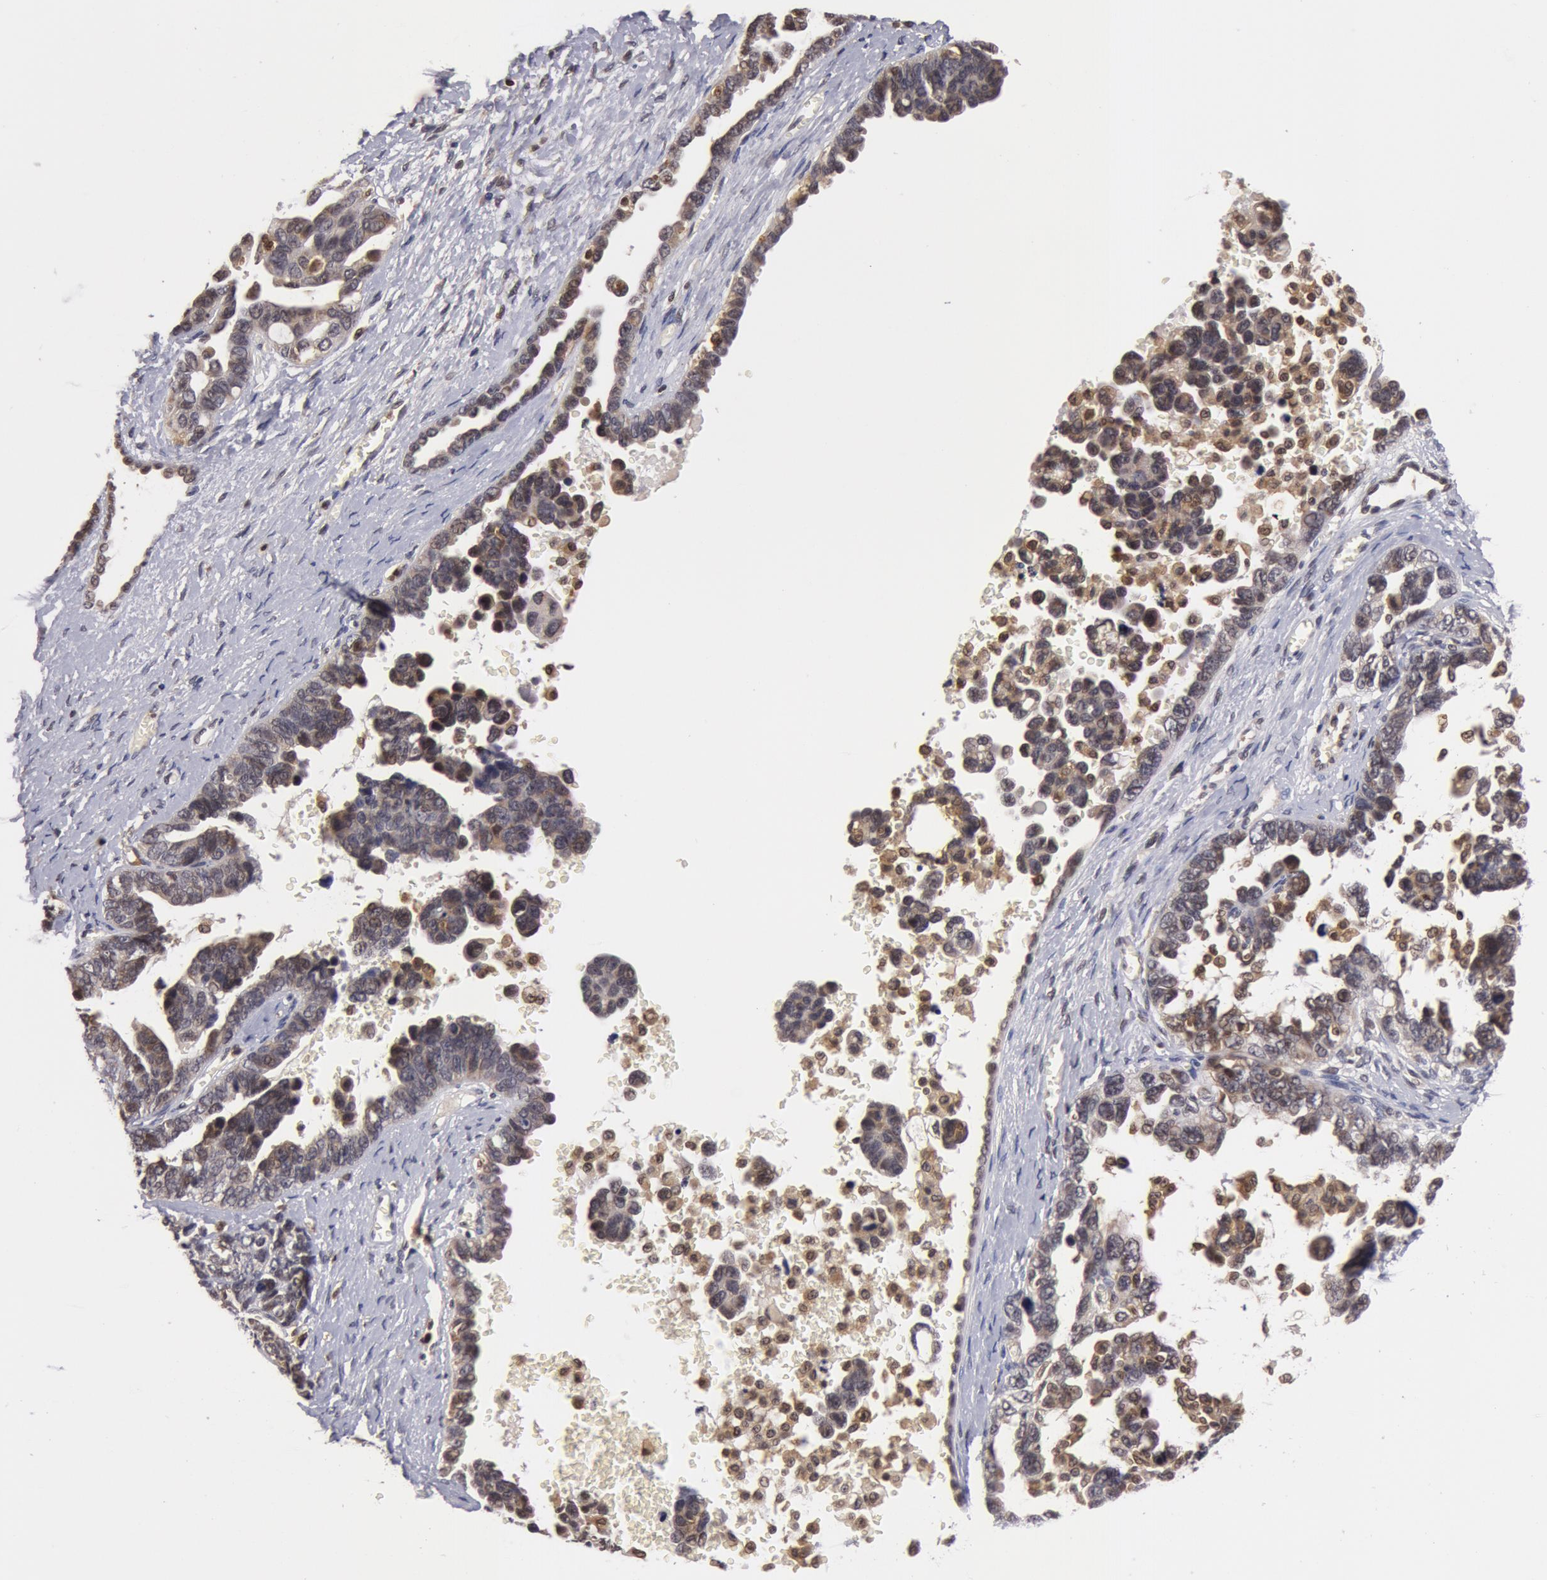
{"staining": {"intensity": "weak", "quantity": "25%-75%", "location": "nuclear"}, "tissue": "ovarian cancer", "cell_type": "Tumor cells", "image_type": "cancer", "snomed": [{"axis": "morphology", "description": "Cystadenocarcinoma, serous, NOS"}, {"axis": "topography", "description": "Ovary"}], "caption": "Weak nuclear protein expression is present in about 25%-75% of tumor cells in ovarian cancer (serous cystadenocarcinoma).", "gene": "ZNF350", "patient": {"sex": "female", "age": 69}}